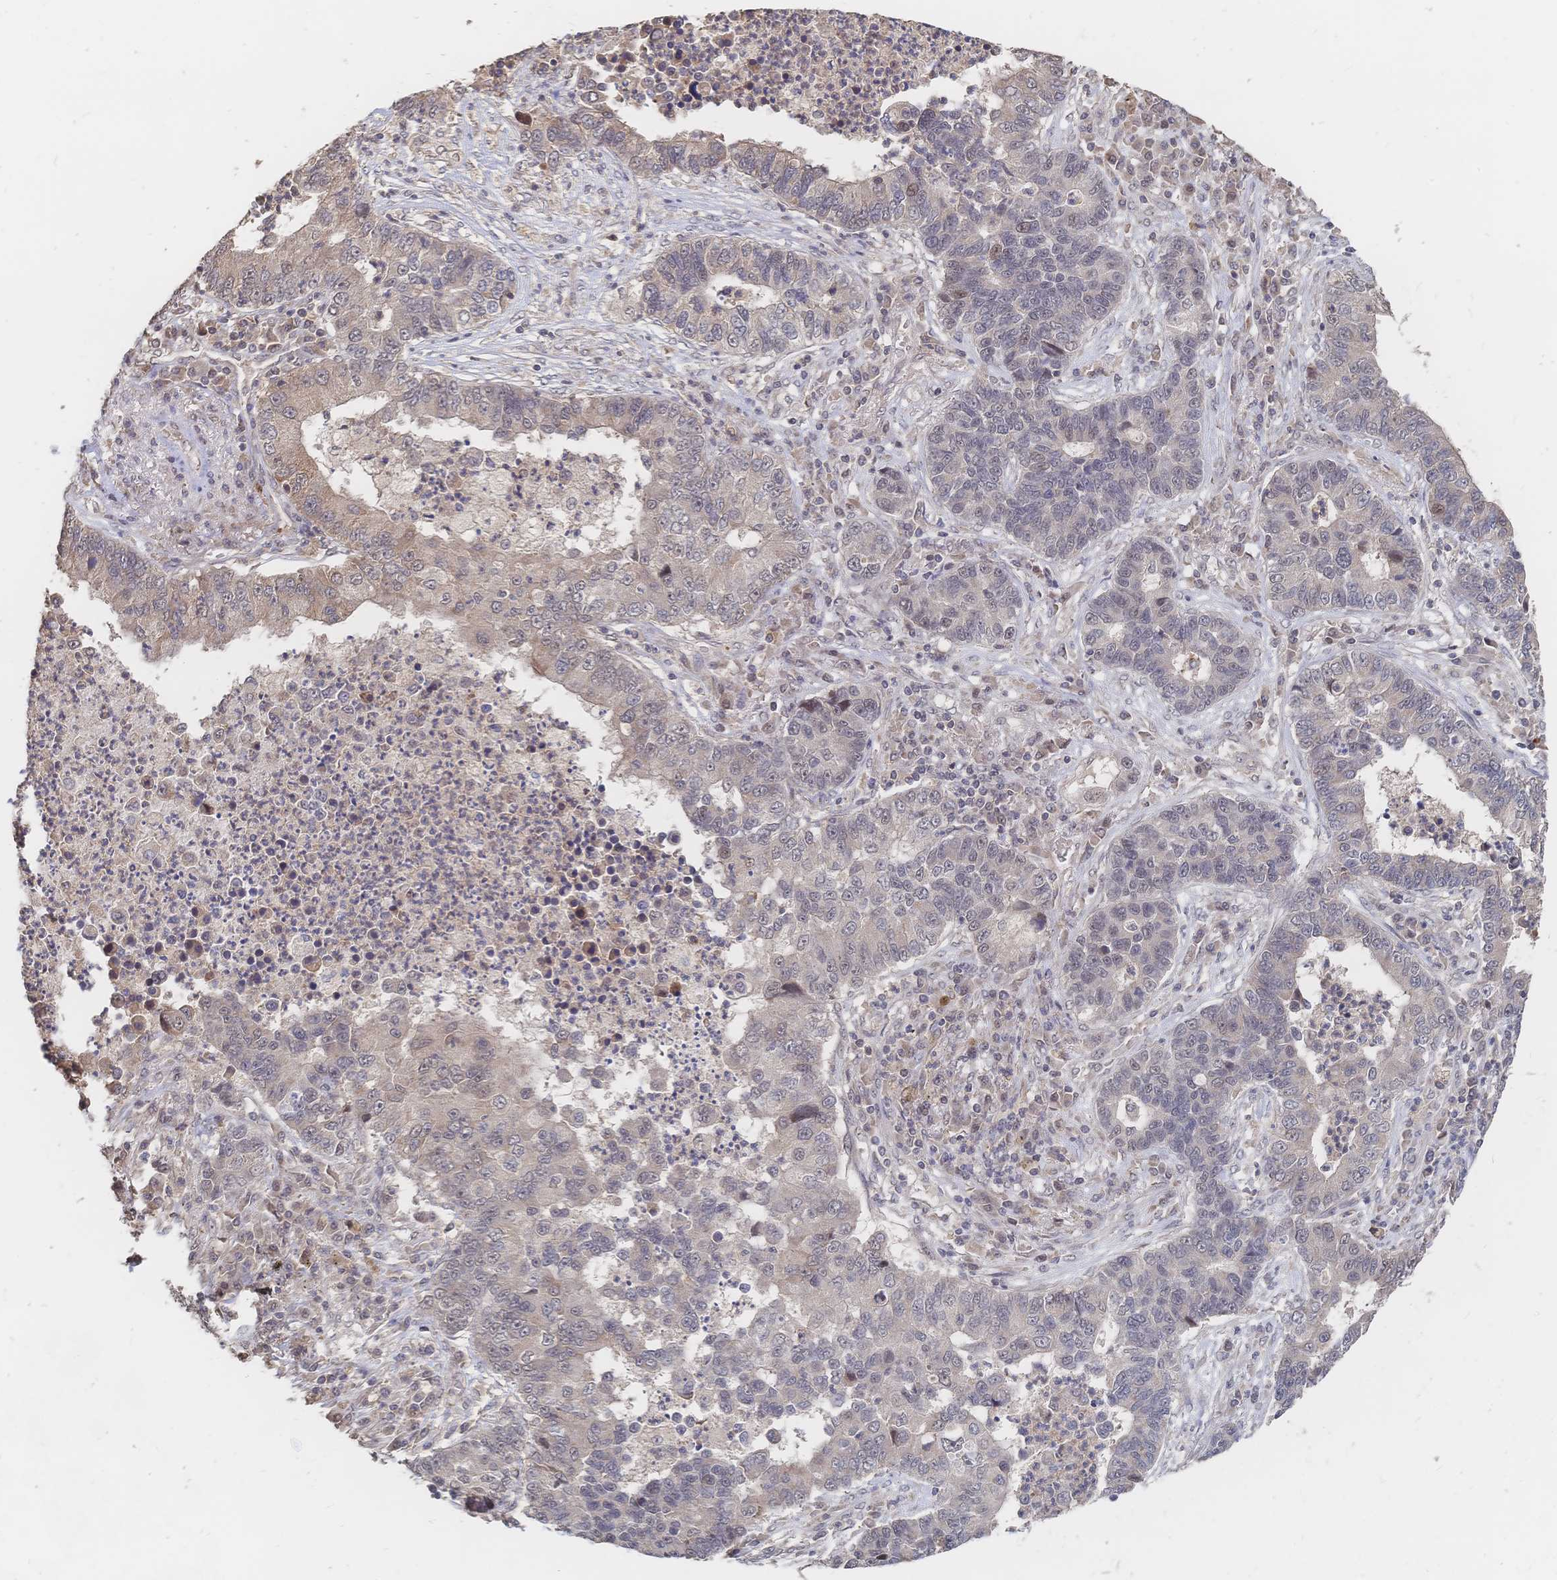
{"staining": {"intensity": "weak", "quantity": "<25%", "location": "cytoplasmic/membranous"}, "tissue": "lung cancer", "cell_type": "Tumor cells", "image_type": "cancer", "snomed": [{"axis": "morphology", "description": "Adenocarcinoma, NOS"}, {"axis": "topography", "description": "Lung"}], "caption": "Immunohistochemical staining of human lung adenocarcinoma exhibits no significant staining in tumor cells. (DAB (3,3'-diaminobenzidine) IHC with hematoxylin counter stain).", "gene": "LRP5", "patient": {"sex": "female", "age": 57}}